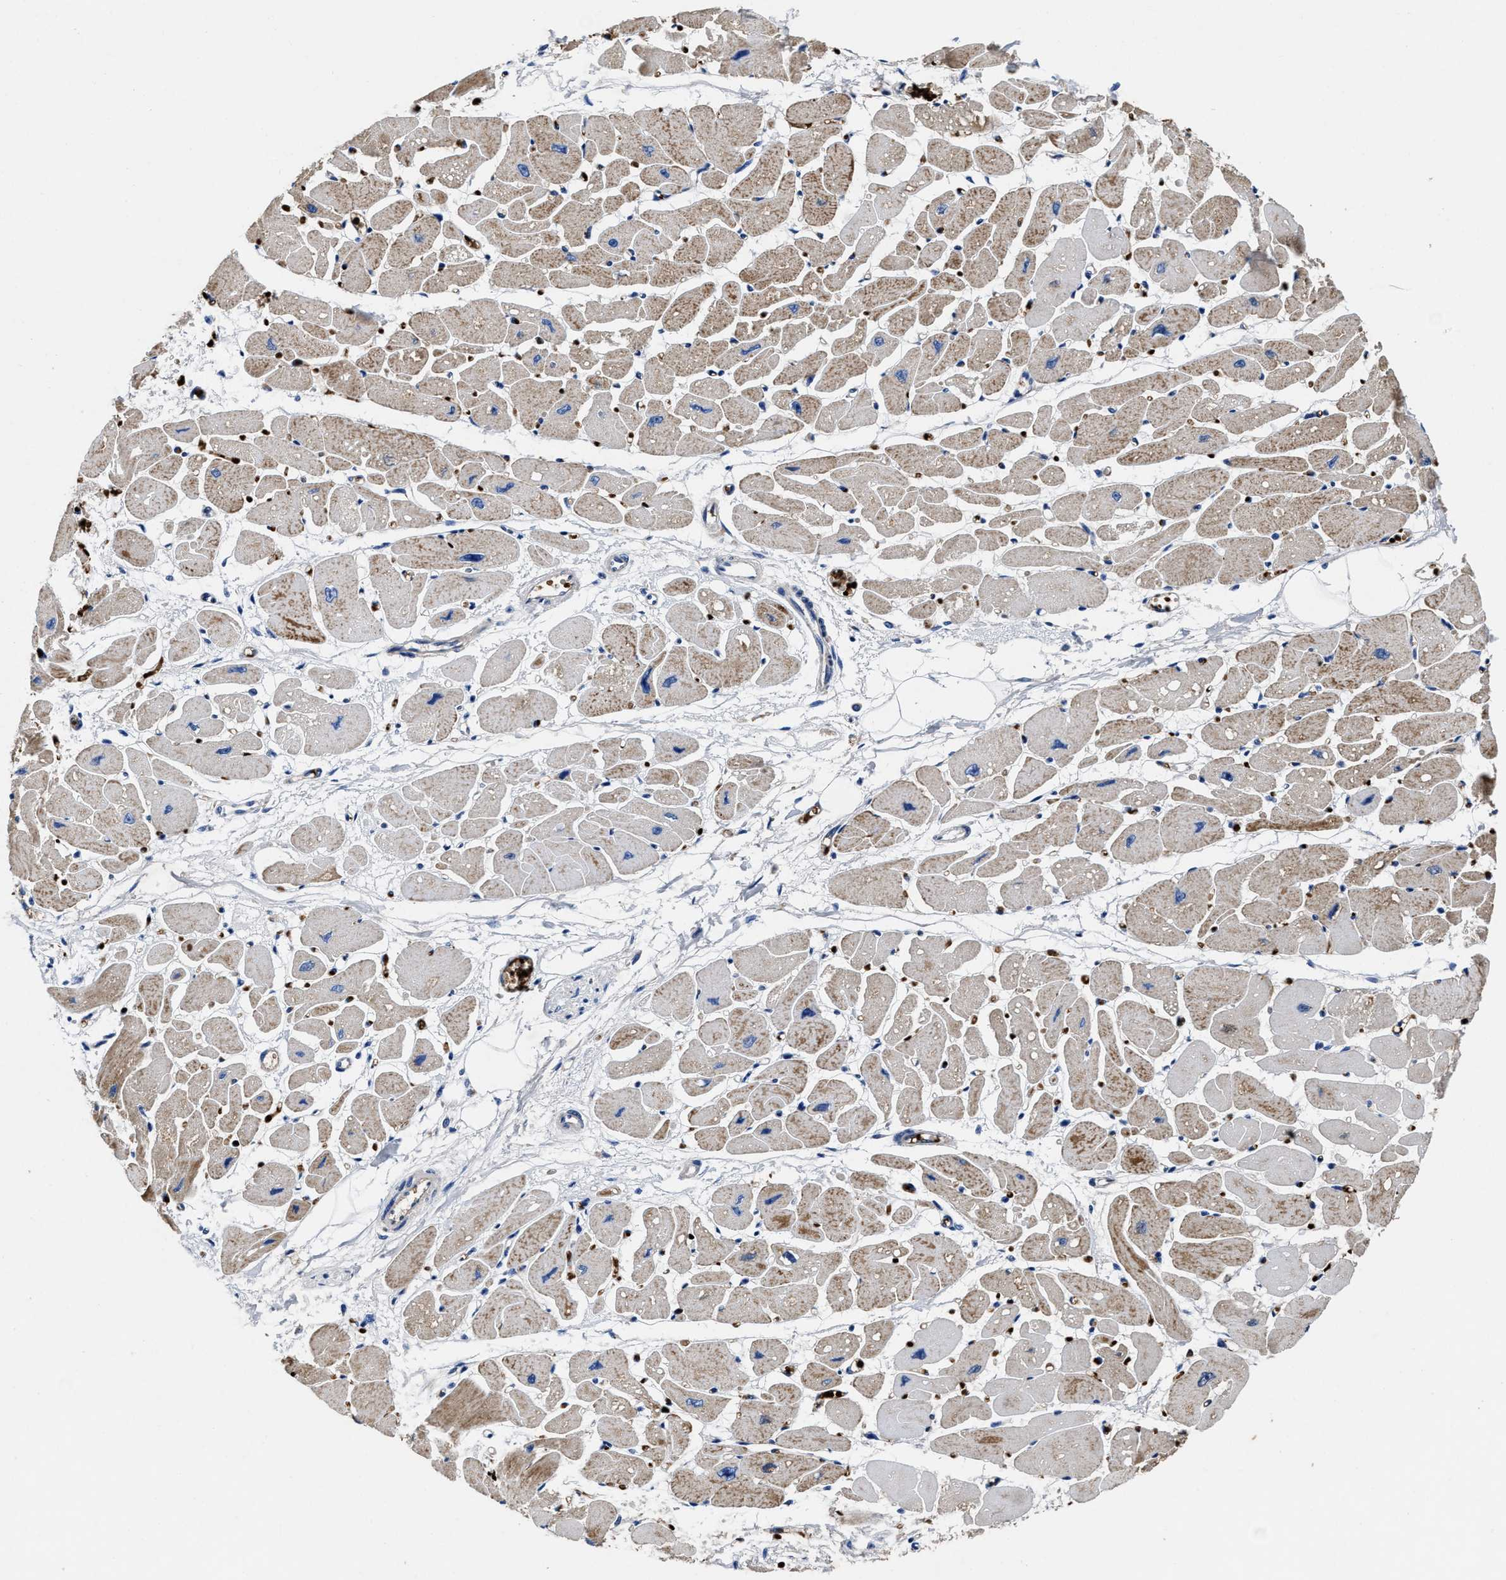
{"staining": {"intensity": "moderate", "quantity": ">75%", "location": "cytoplasmic/membranous"}, "tissue": "heart muscle", "cell_type": "Cardiomyocytes", "image_type": "normal", "snomed": [{"axis": "morphology", "description": "Normal tissue, NOS"}, {"axis": "topography", "description": "Heart"}], "caption": "Heart muscle stained with immunohistochemistry shows moderate cytoplasmic/membranous staining in approximately >75% of cardiomyocytes. (brown staining indicates protein expression, while blue staining denotes nuclei).", "gene": "PHLPP1", "patient": {"sex": "female", "age": 54}}